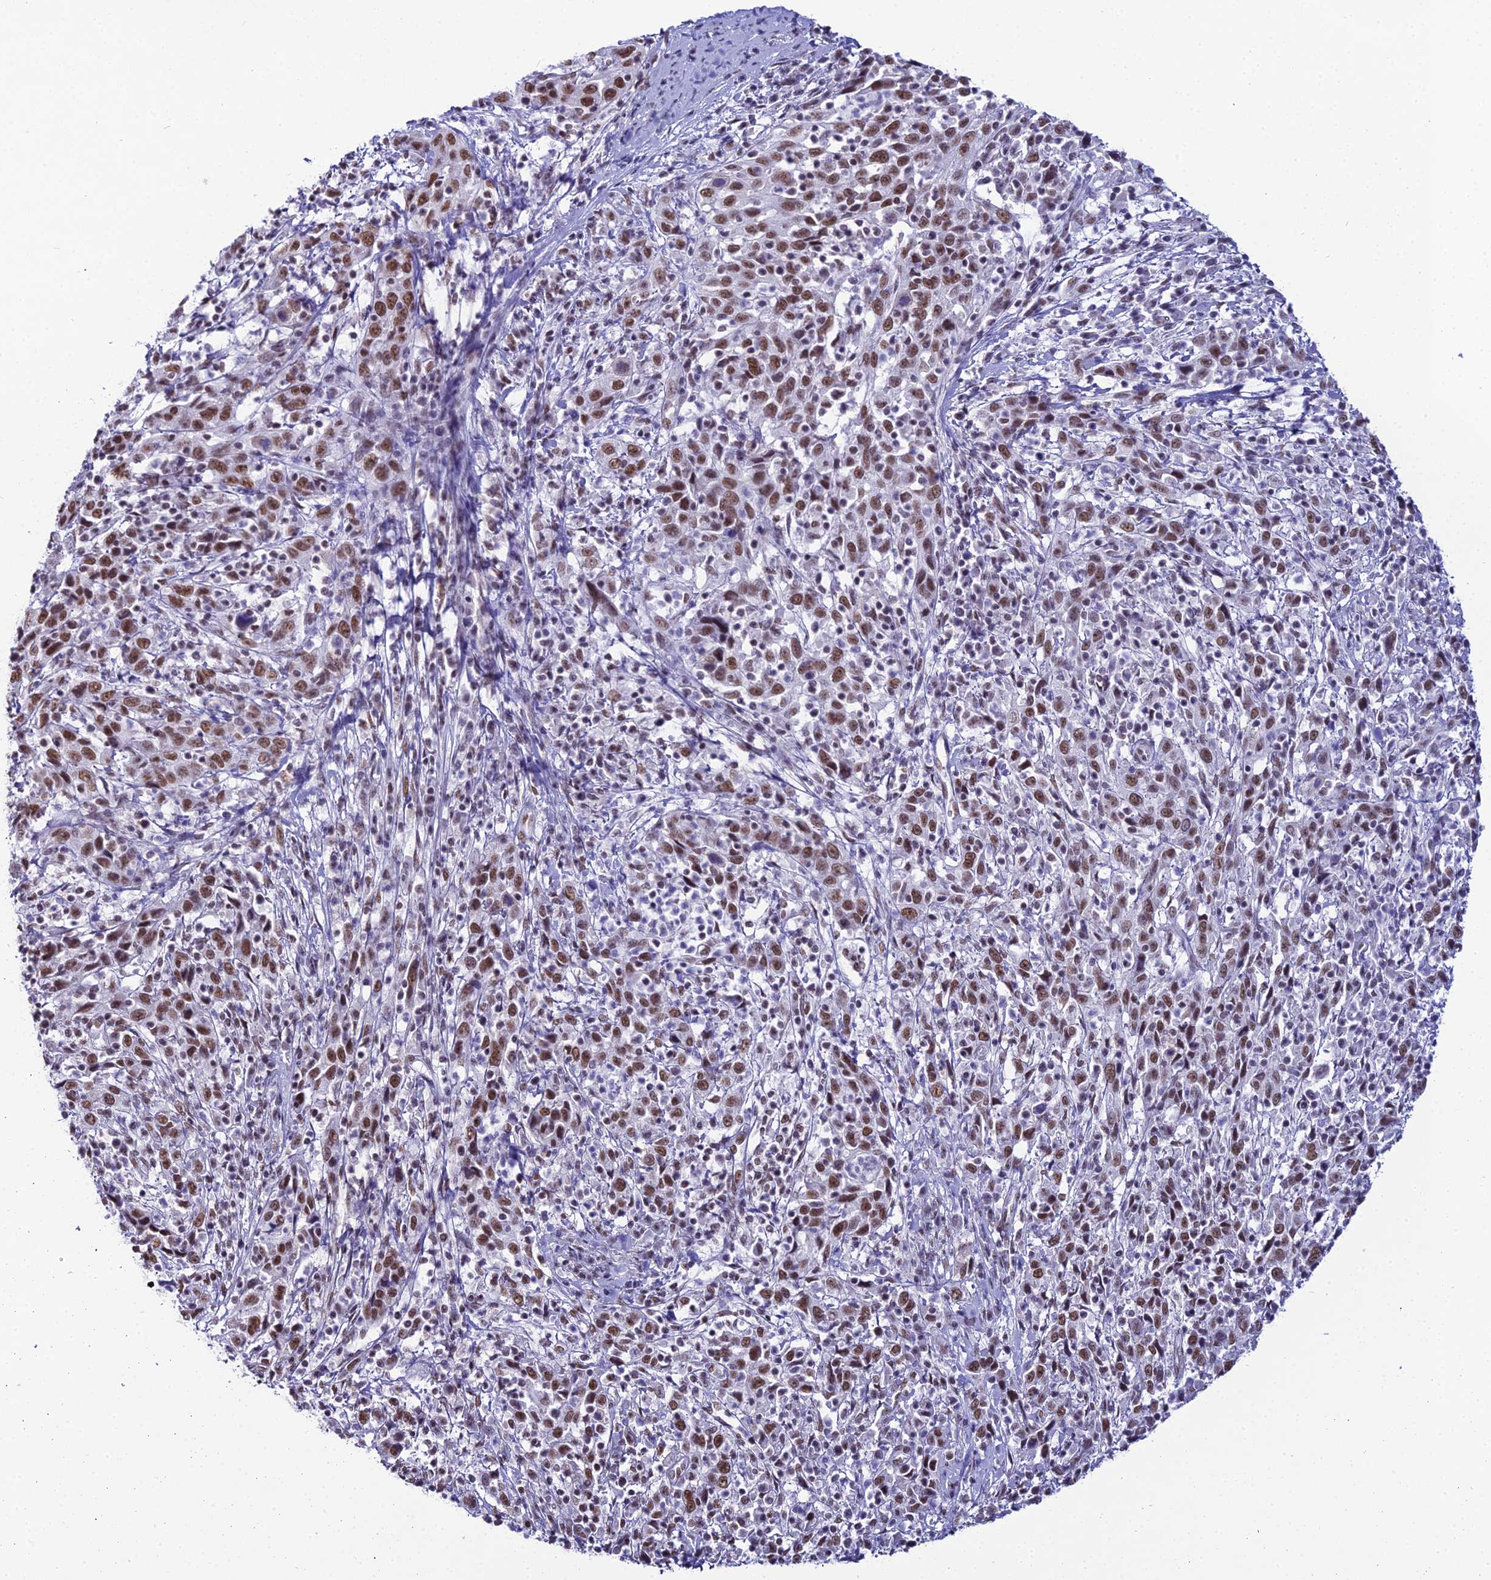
{"staining": {"intensity": "moderate", "quantity": ">75%", "location": "nuclear"}, "tissue": "cervical cancer", "cell_type": "Tumor cells", "image_type": "cancer", "snomed": [{"axis": "morphology", "description": "Squamous cell carcinoma, NOS"}, {"axis": "topography", "description": "Cervix"}], "caption": "Protein expression analysis of cervical cancer (squamous cell carcinoma) displays moderate nuclear expression in approximately >75% of tumor cells. Using DAB (3,3'-diaminobenzidine) (brown) and hematoxylin (blue) stains, captured at high magnification using brightfield microscopy.", "gene": "RBM12", "patient": {"sex": "female", "age": 46}}